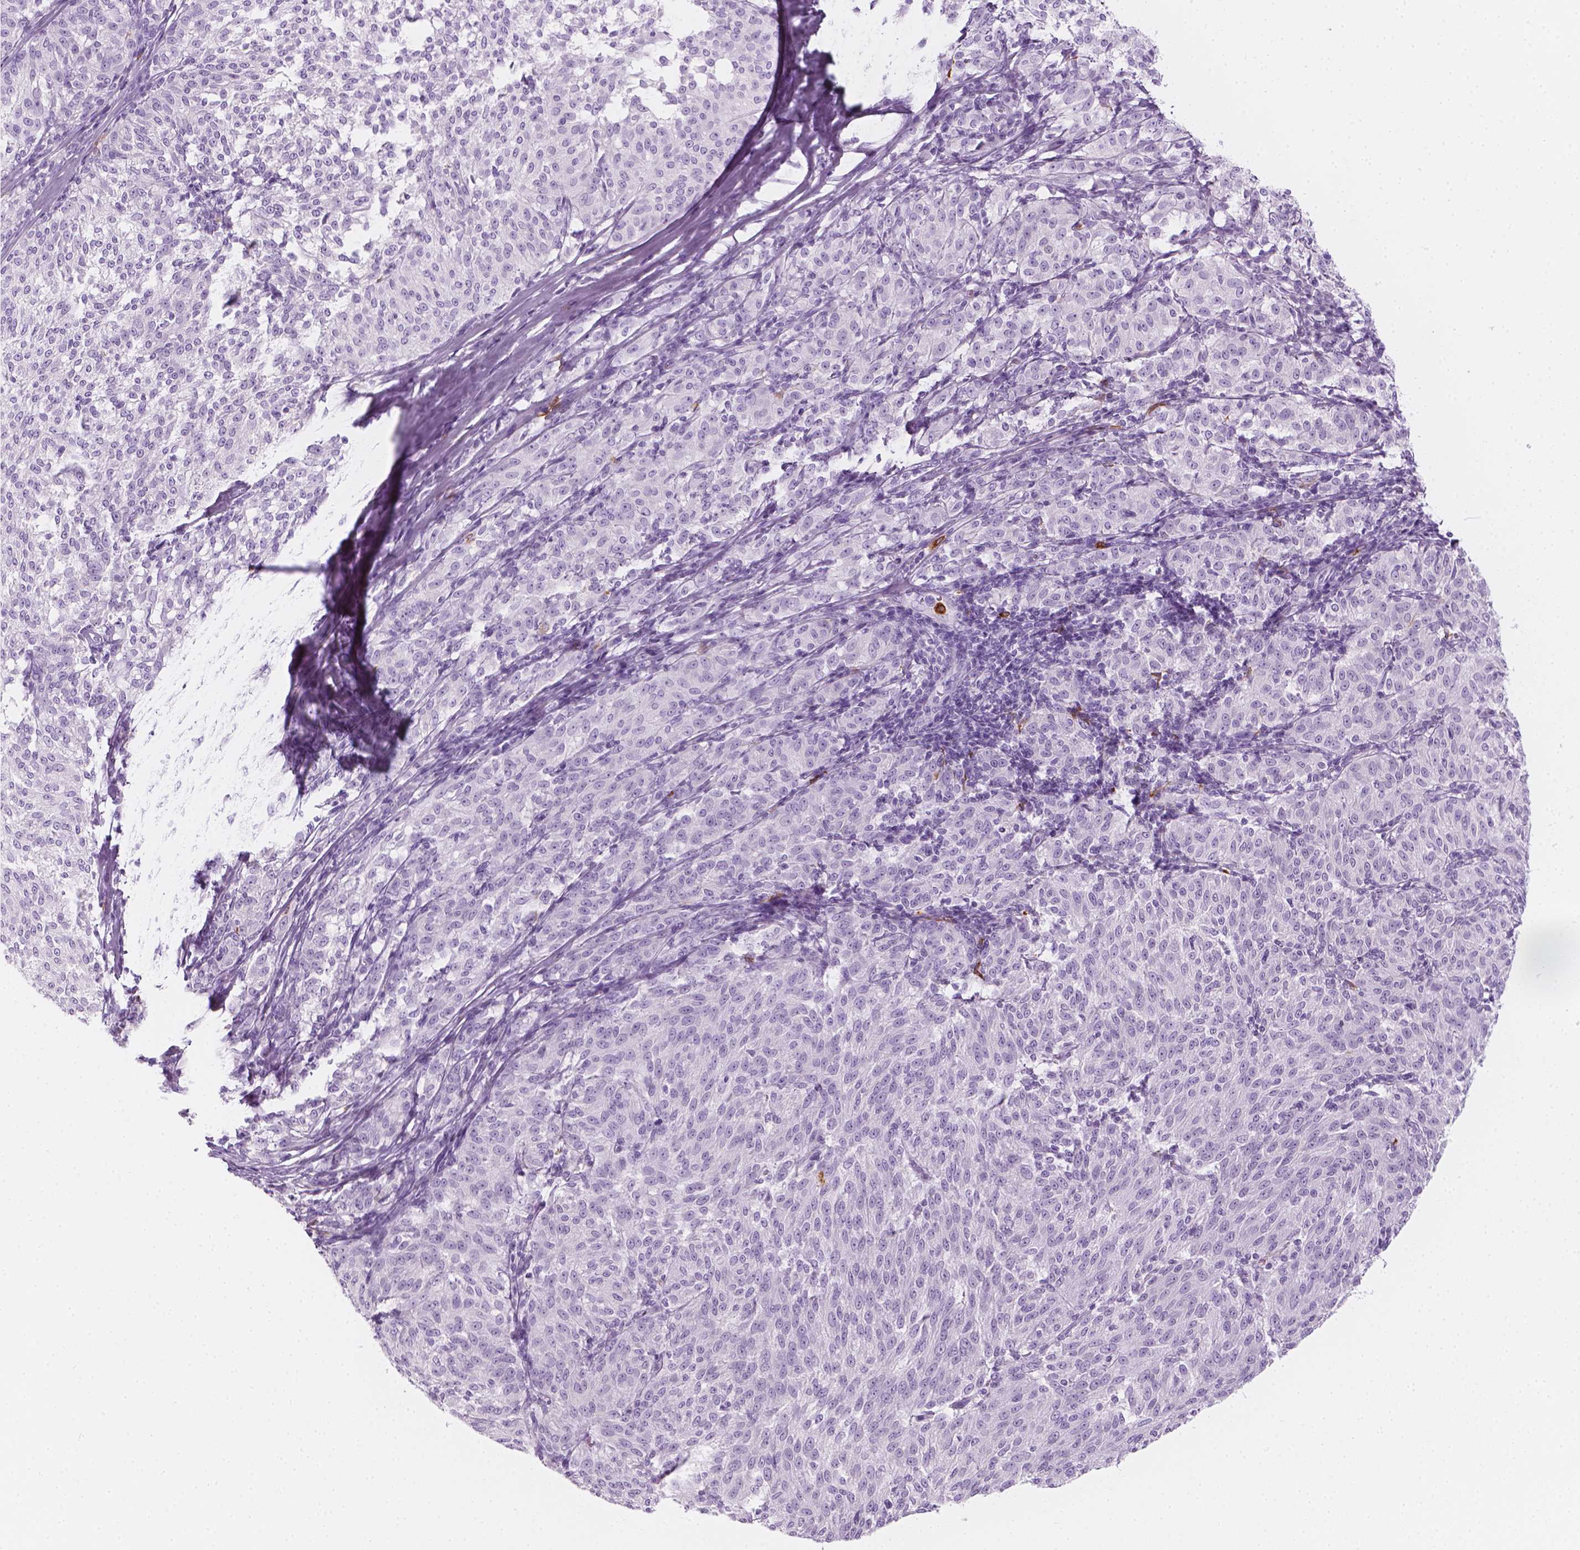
{"staining": {"intensity": "negative", "quantity": "none", "location": "none"}, "tissue": "melanoma", "cell_type": "Tumor cells", "image_type": "cancer", "snomed": [{"axis": "morphology", "description": "Malignant melanoma, NOS"}, {"axis": "topography", "description": "Skin"}], "caption": "There is no significant expression in tumor cells of melanoma. (IHC, brightfield microscopy, high magnification).", "gene": "CES1", "patient": {"sex": "female", "age": 72}}